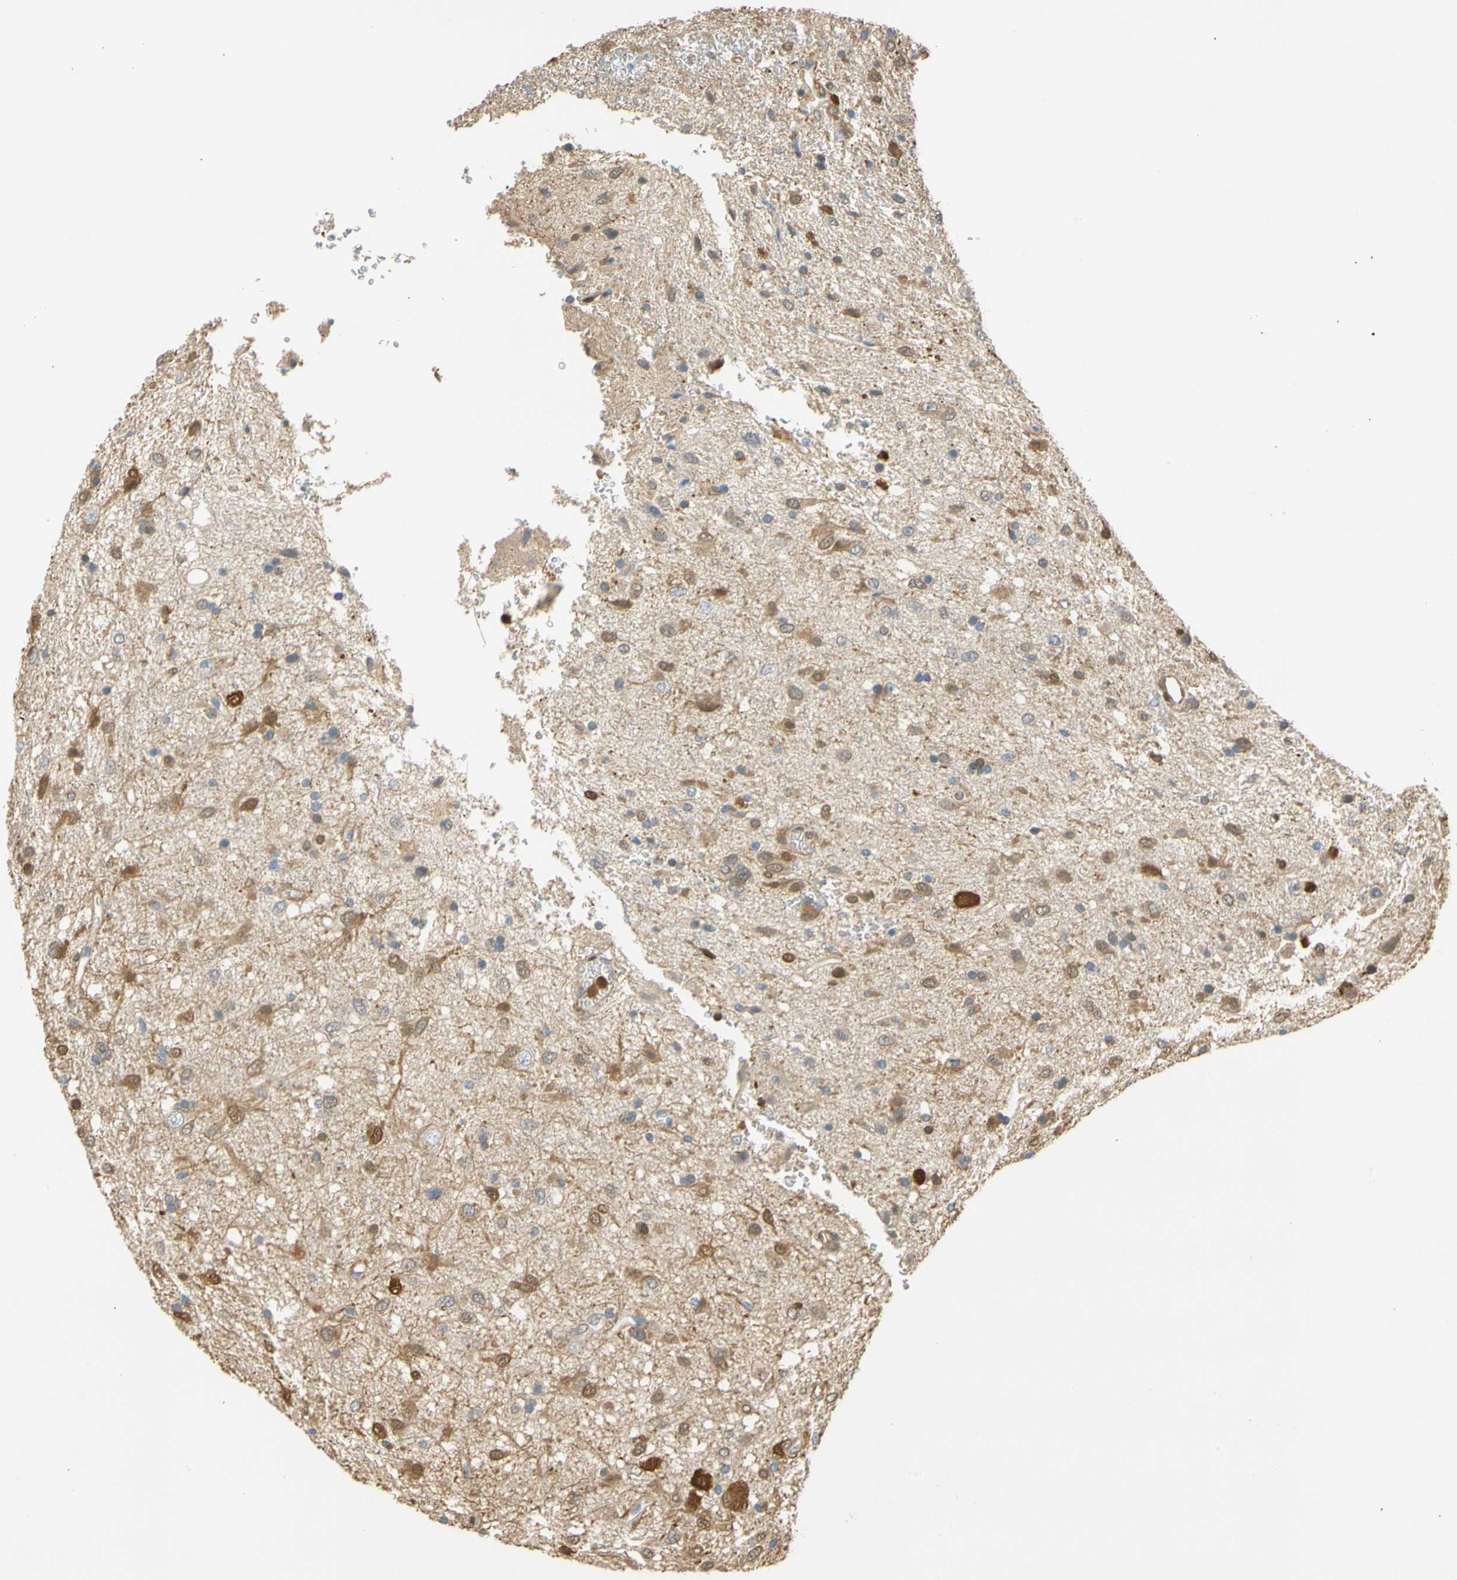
{"staining": {"intensity": "moderate", "quantity": "25%-75%", "location": "cytoplasmic/membranous"}, "tissue": "glioma", "cell_type": "Tumor cells", "image_type": "cancer", "snomed": [{"axis": "morphology", "description": "Glioma, malignant, Low grade"}, {"axis": "topography", "description": "Brain"}], "caption": "A photomicrograph showing moderate cytoplasmic/membranous expression in approximately 25%-75% of tumor cells in glioma, as visualized by brown immunohistochemical staining.", "gene": "S100A6", "patient": {"sex": "male", "age": 77}}